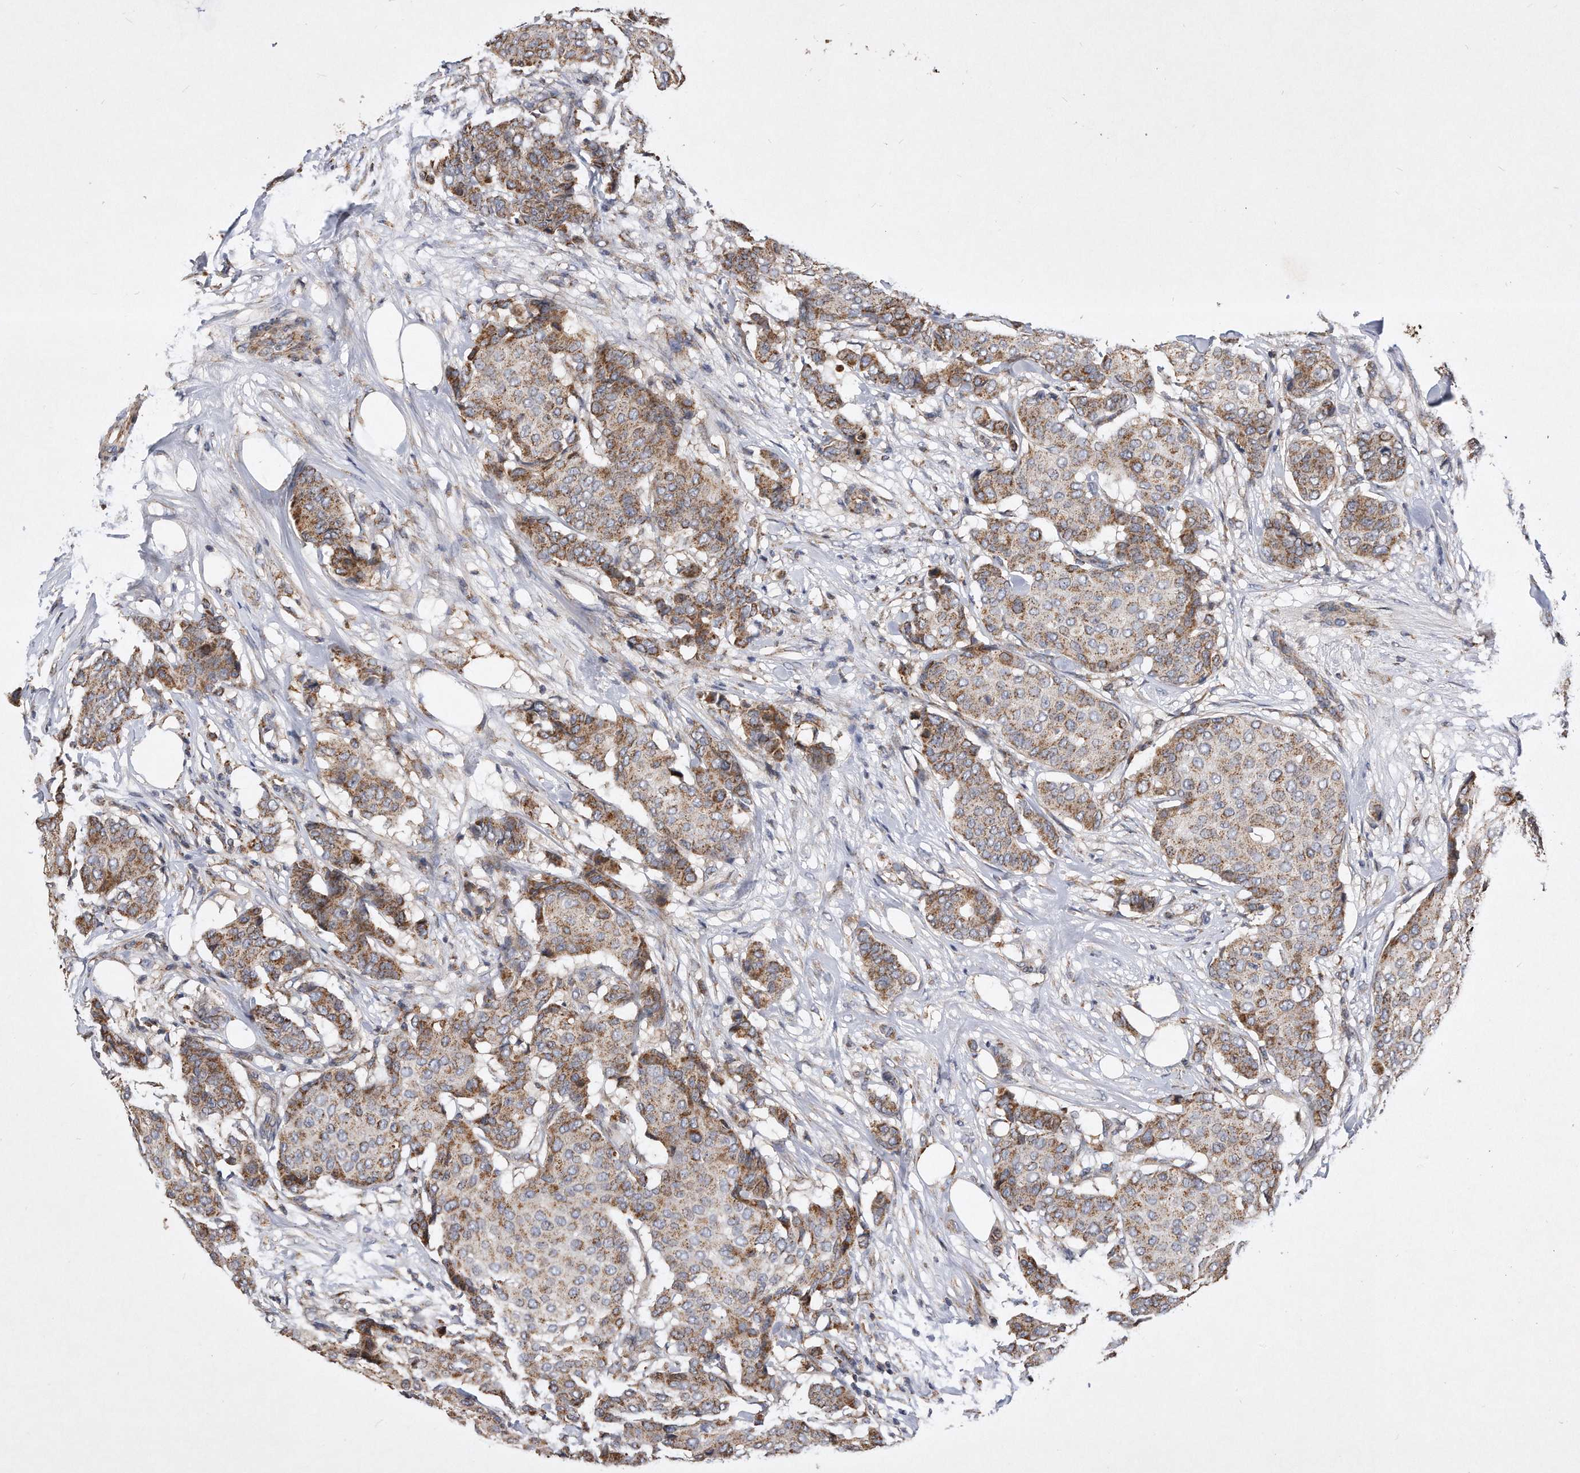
{"staining": {"intensity": "moderate", "quantity": ">75%", "location": "cytoplasmic/membranous"}, "tissue": "breast cancer", "cell_type": "Tumor cells", "image_type": "cancer", "snomed": [{"axis": "morphology", "description": "Duct carcinoma"}, {"axis": "topography", "description": "Breast"}], "caption": "A brown stain shows moderate cytoplasmic/membranous expression of a protein in human breast cancer tumor cells.", "gene": "PPP5C", "patient": {"sex": "female", "age": 75}}